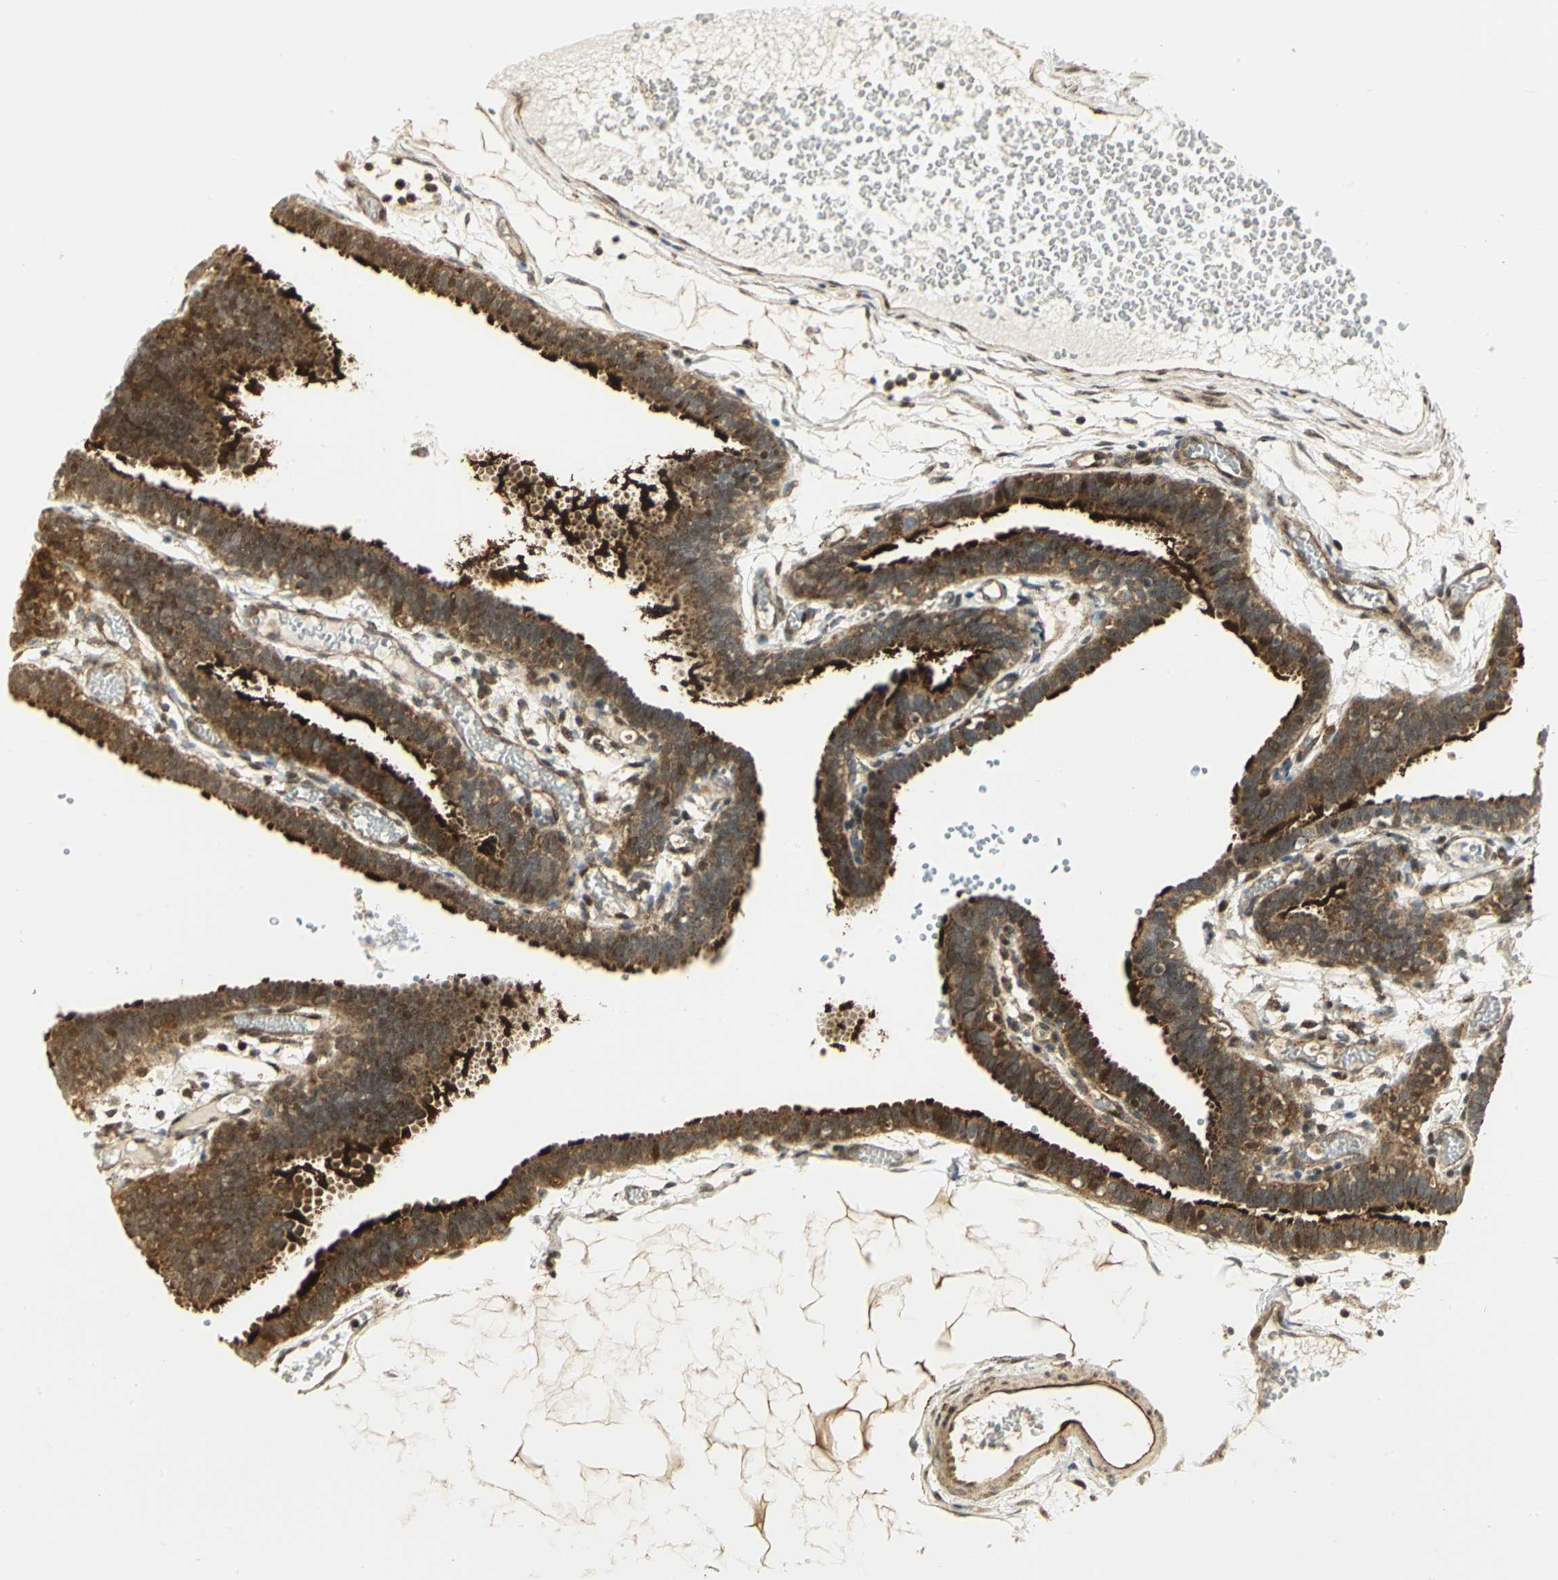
{"staining": {"intensity": "strong", "quantity": ">75%", "location": "cytoplasmic/membranous"}, "tissue": "fallopian tube", "cell_type": "Glandular cells", "image_type": "normal", "snomed": [{"axis": "morphology", "description": "Normal tissue, NOS"}, {"axis": "topography", "description": "Fallopian tube"}], "caption": "IHC staining of benign fallopian tube, which demonstrates high levels of strong cytoplasmic/membranous expression in about >75% of glandular cells indicating strong cytoplasmic/membranous protein staining. The staining was performed using DAB (brown) for protein detection and nuclei were counterstained in hematoxylin (blue).", "gene": "EEA1", "patient": {"sex": "female", "age": 29}}